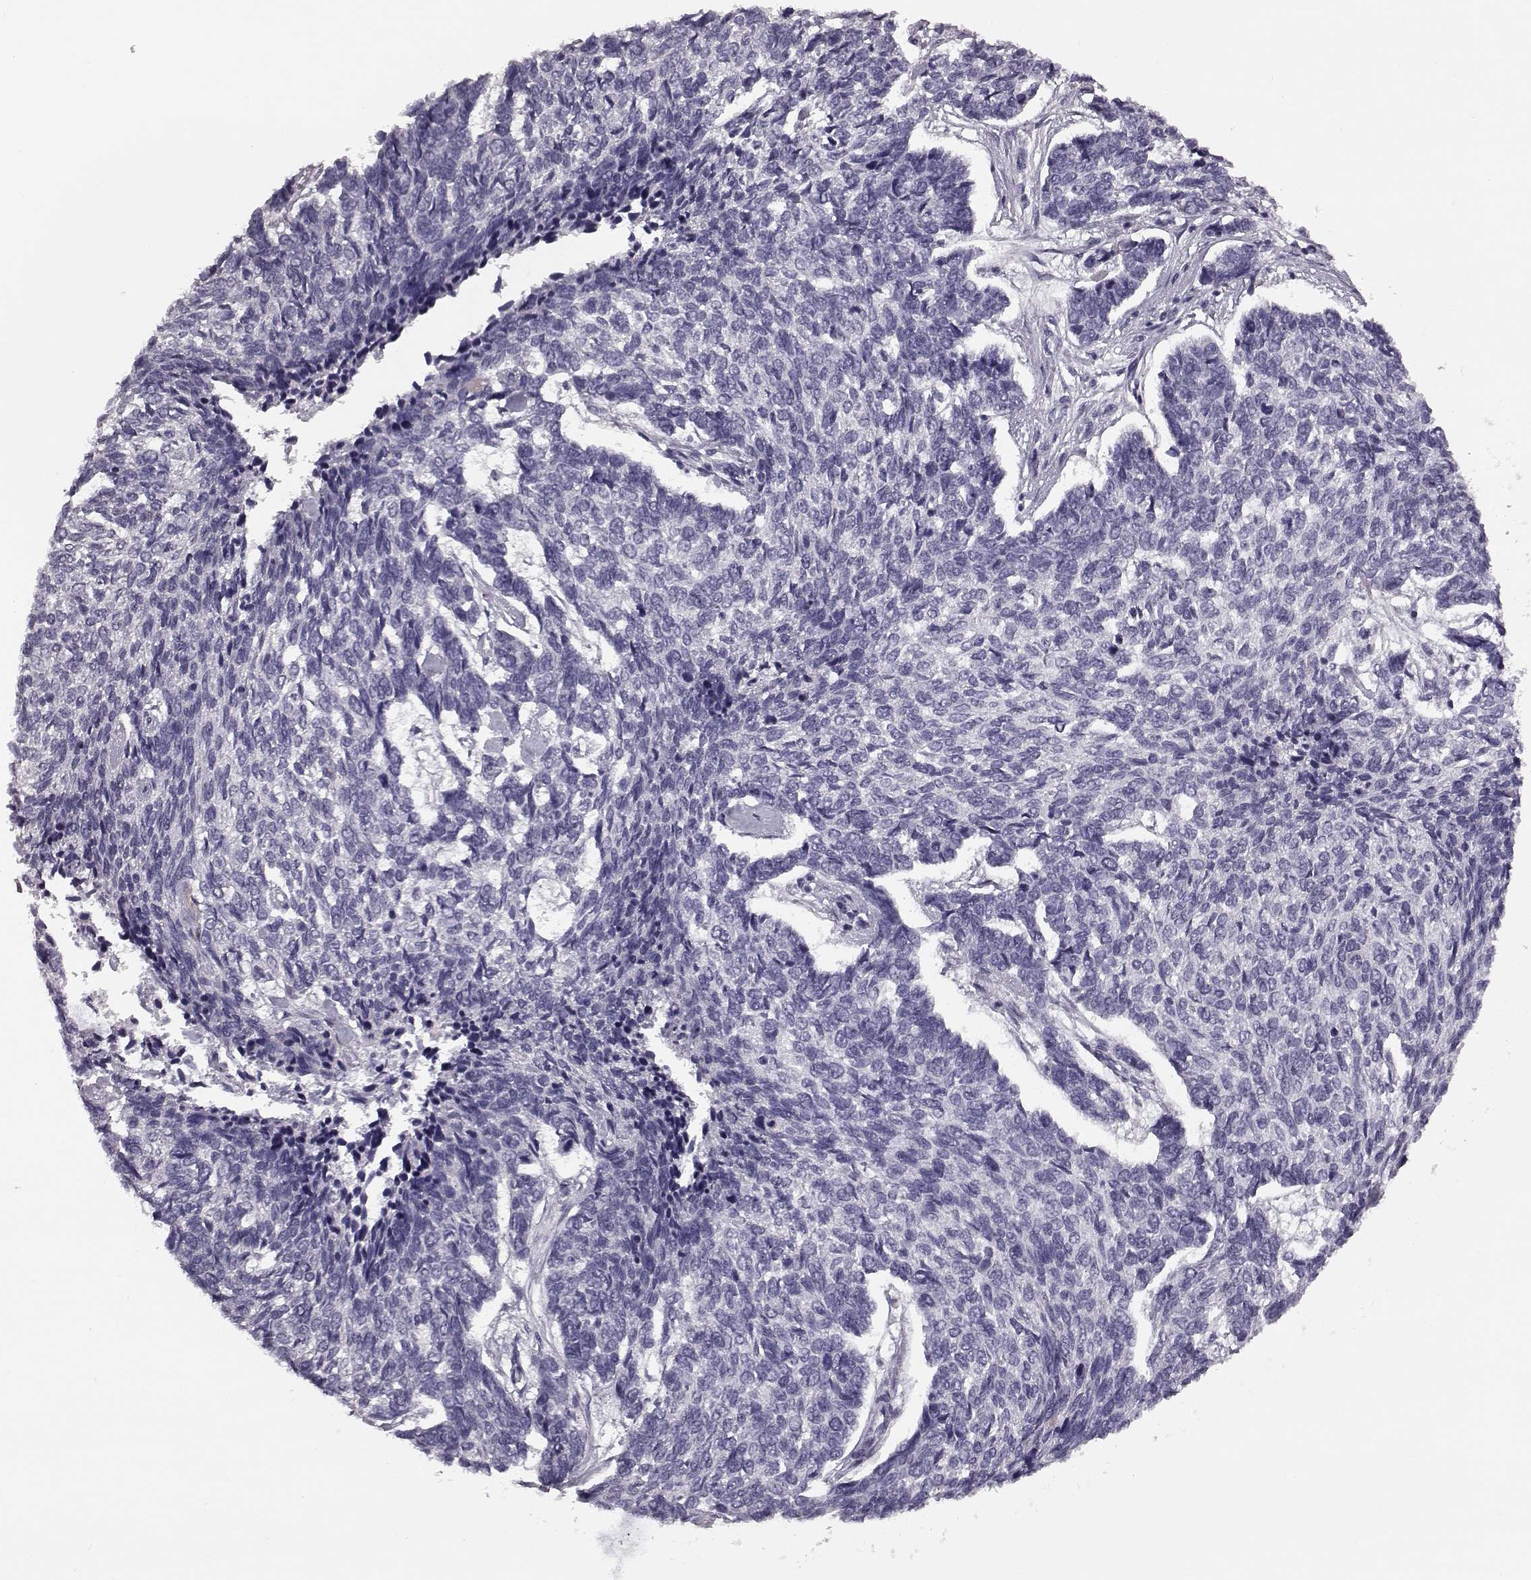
{"staining": {"intensity": "negative", "quantity": "none", "location": "none"}, "tissue": "skin cancer", "cell_type": "Tumor cells", "image_type": "cancer", "snomed": [{"axis": "morphology", "description": "Basal cell carcinoma"}, {"axis": "topography", "description": "Skin"}], "caption": "Image shows no significant protein positivity in tumor cells of skin cancer (basal cell carcinoma).", "gene": "ZNF433", "patient": {"sex": "female", "age": 65}}